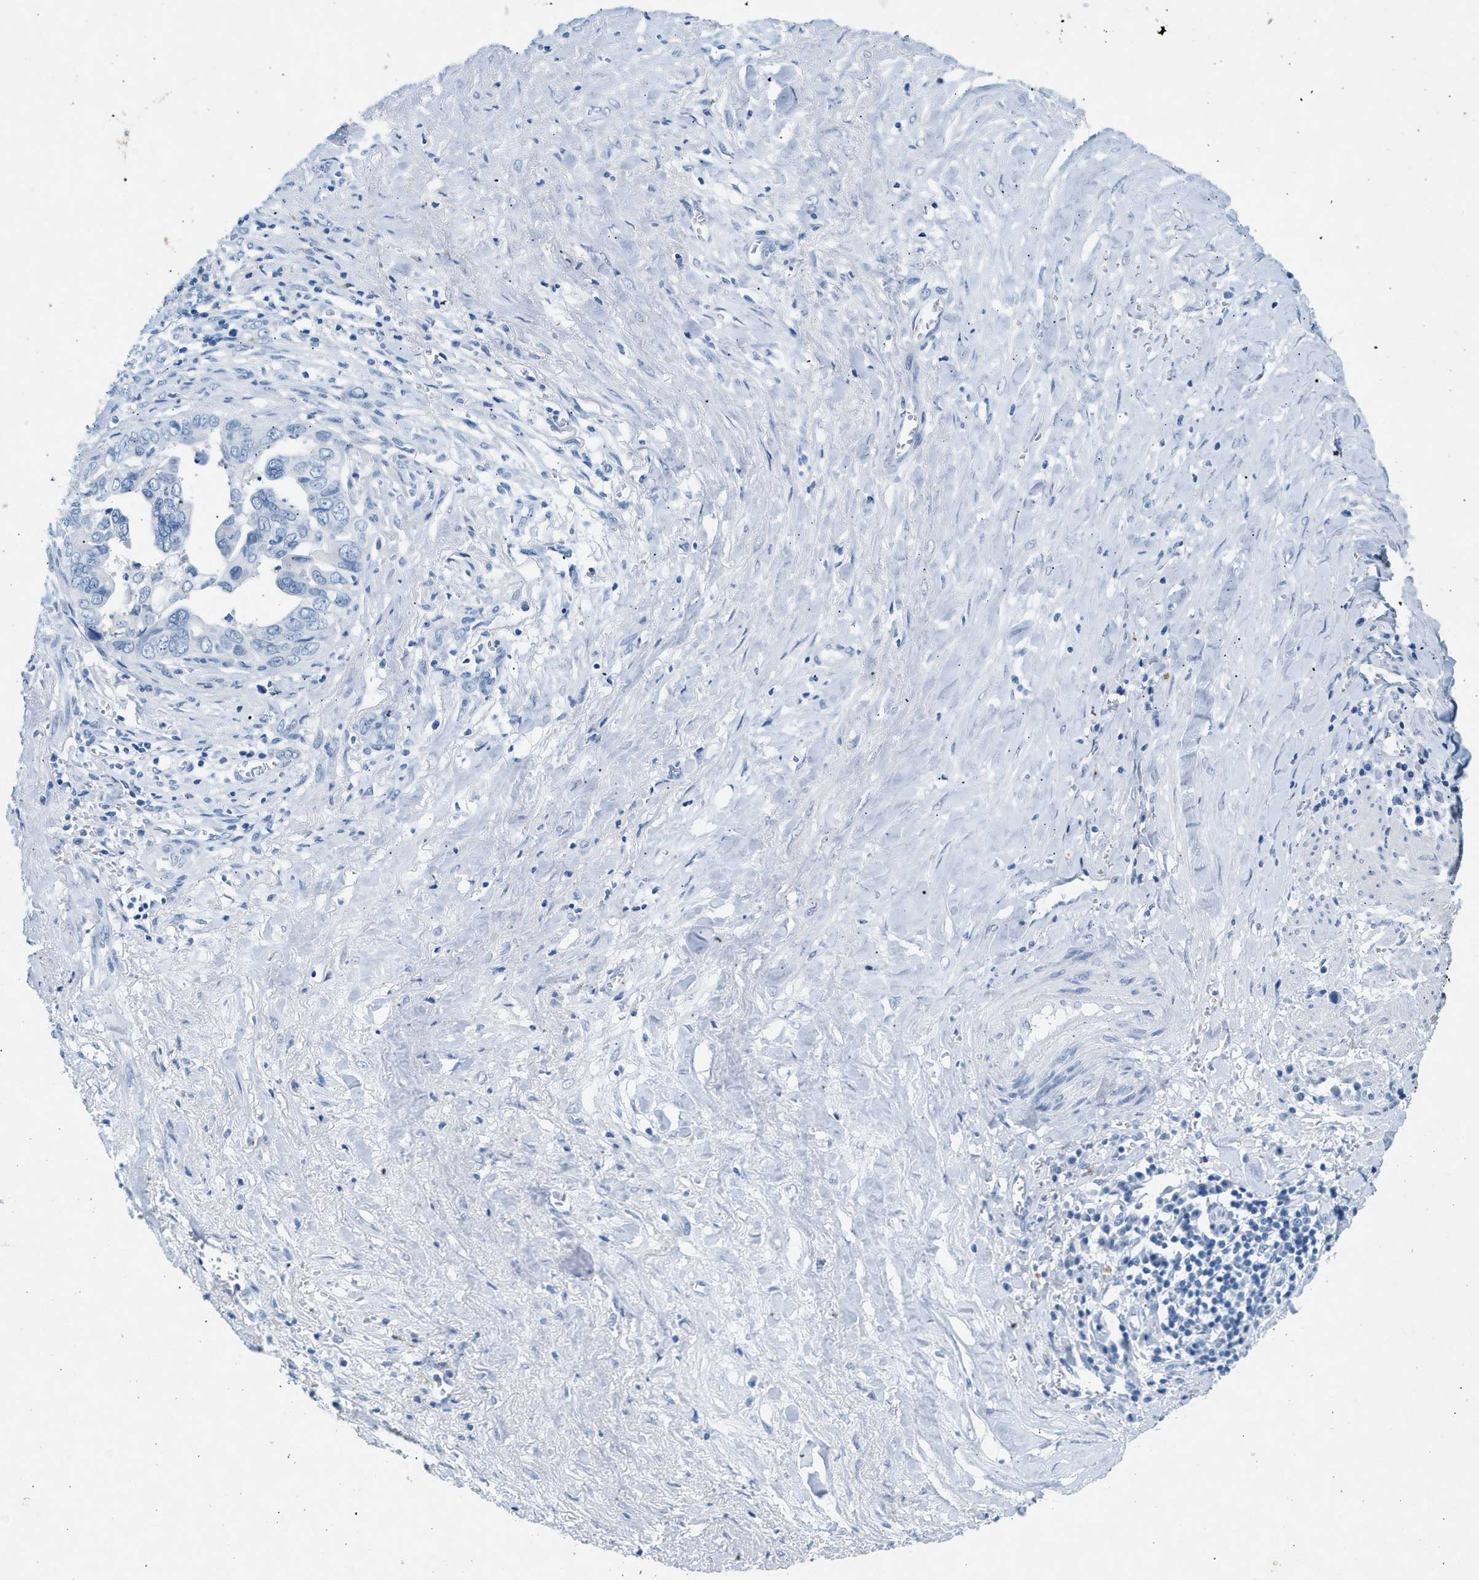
{"staining": {"intensity": "negative", "quantity": "none", "location": "none"}, "tissue": "liver cancer", "cell_type": "Tumor cells", "image_type": "cancer", "snomed": [{"axis": "morphology", "description": "Cholangiocarcinoma"}, {"axis": "topography", "description": "Liver"}], "caption": "Immunohistochemistry (IHC) of human liver cholangiocarcinoma displays no positivity in tumor cells.", "gene": "HHATL", "patient": {"sex": "female", "age": 79}}